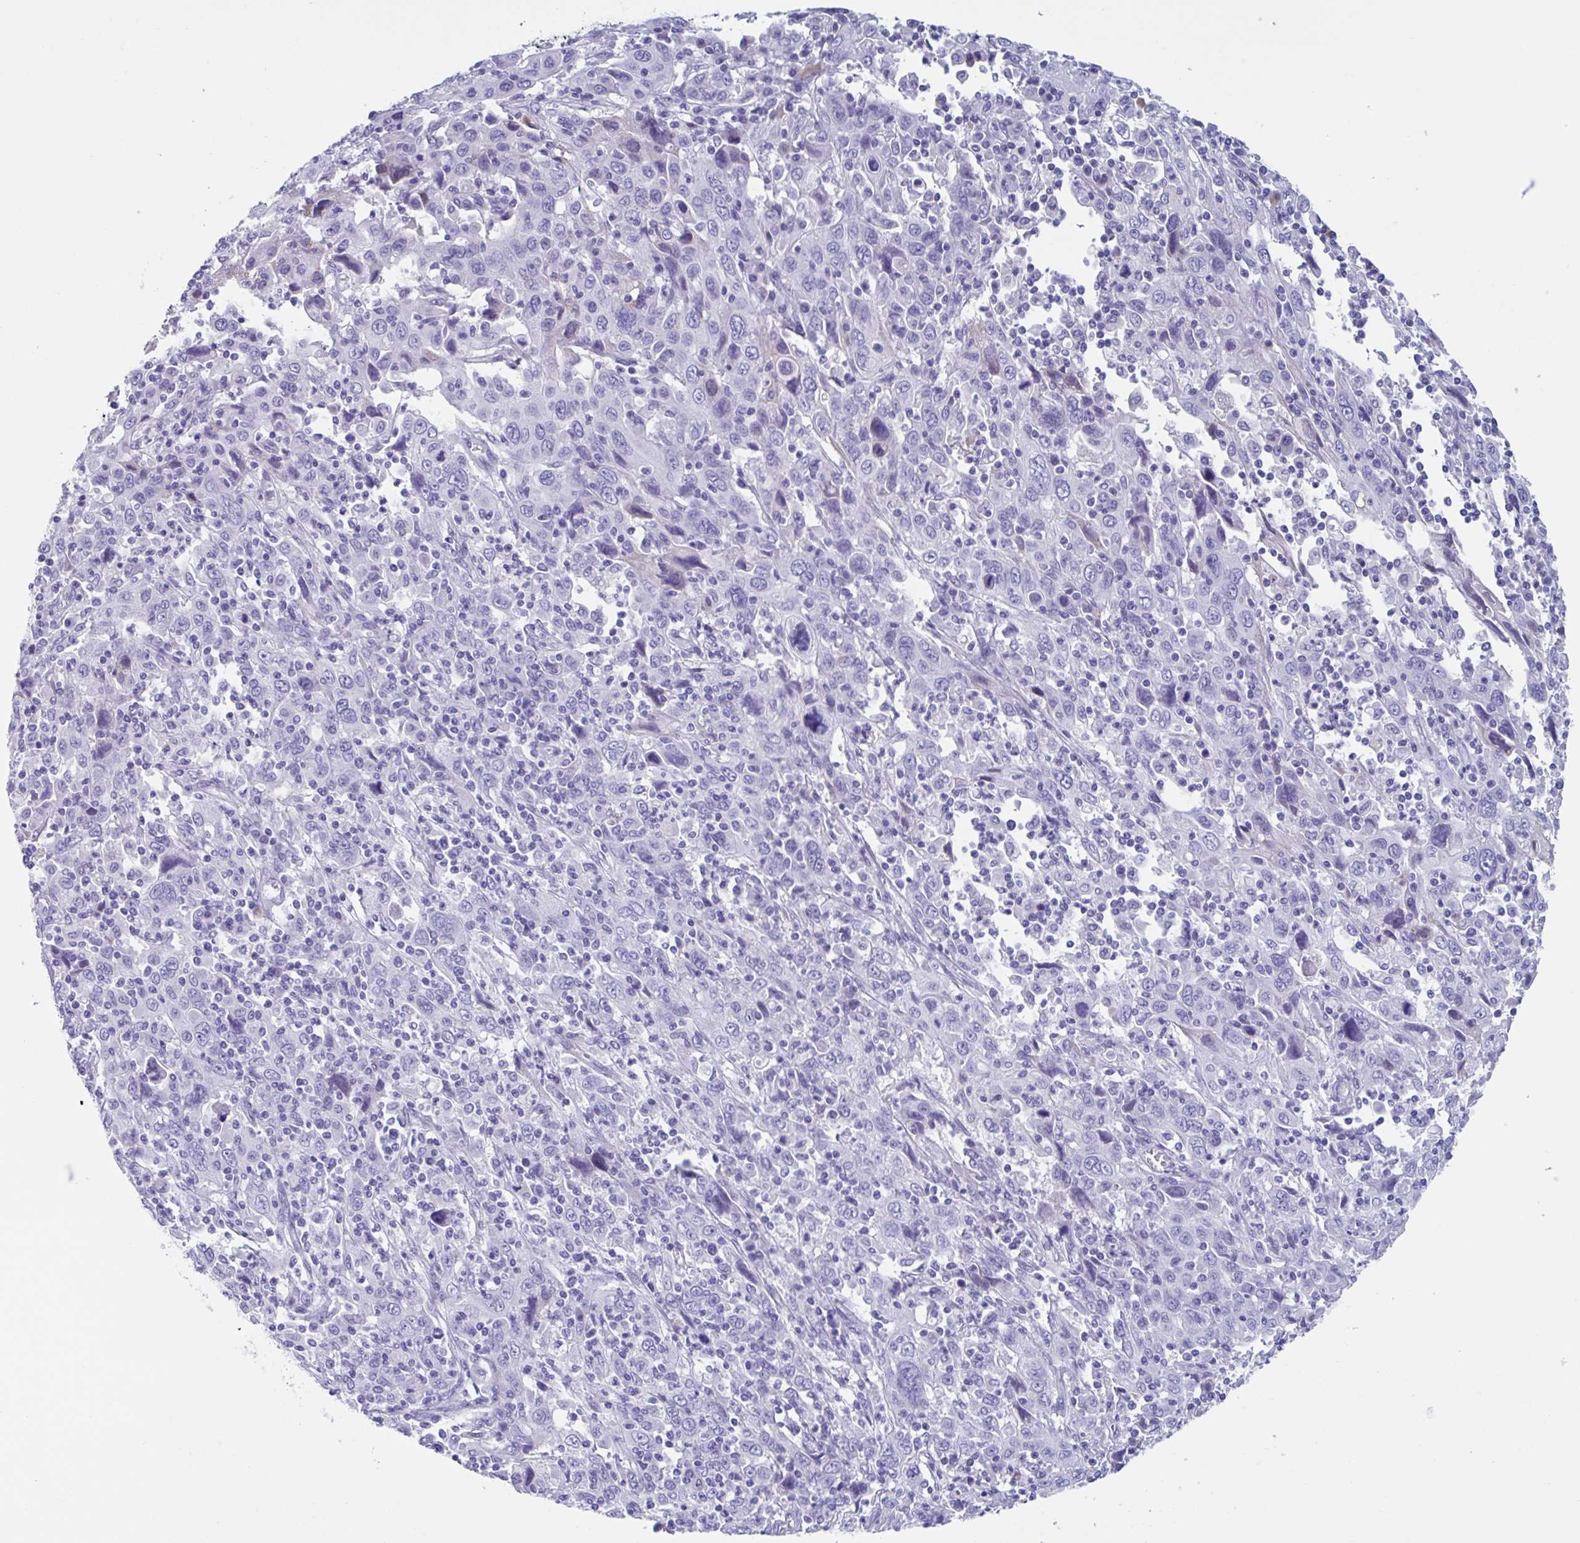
{"staining": {"intensity": "negative", "quantity": "none", "location": "none"}, "tissue": "cervical cancer", "cell_type": "Tumor cells", "image_type": "cancer", "snomed": [{"axis": "morphology", "description": "Squamous cell carcinoma, NOS"}, {"axis": "topography", "description": "Cervix"}], "caption": "The photomicrograph displays no staining of tumor cells in cervical squamous cell carcinoma. Brightfield microscopy of IHC stained with DAB (3,3'-diaminobenzidine) (brown) and hematoxylin (blue), captured at high magnification.", "gene": "USP35", "patient": {"sex": "female", "age": 46}}